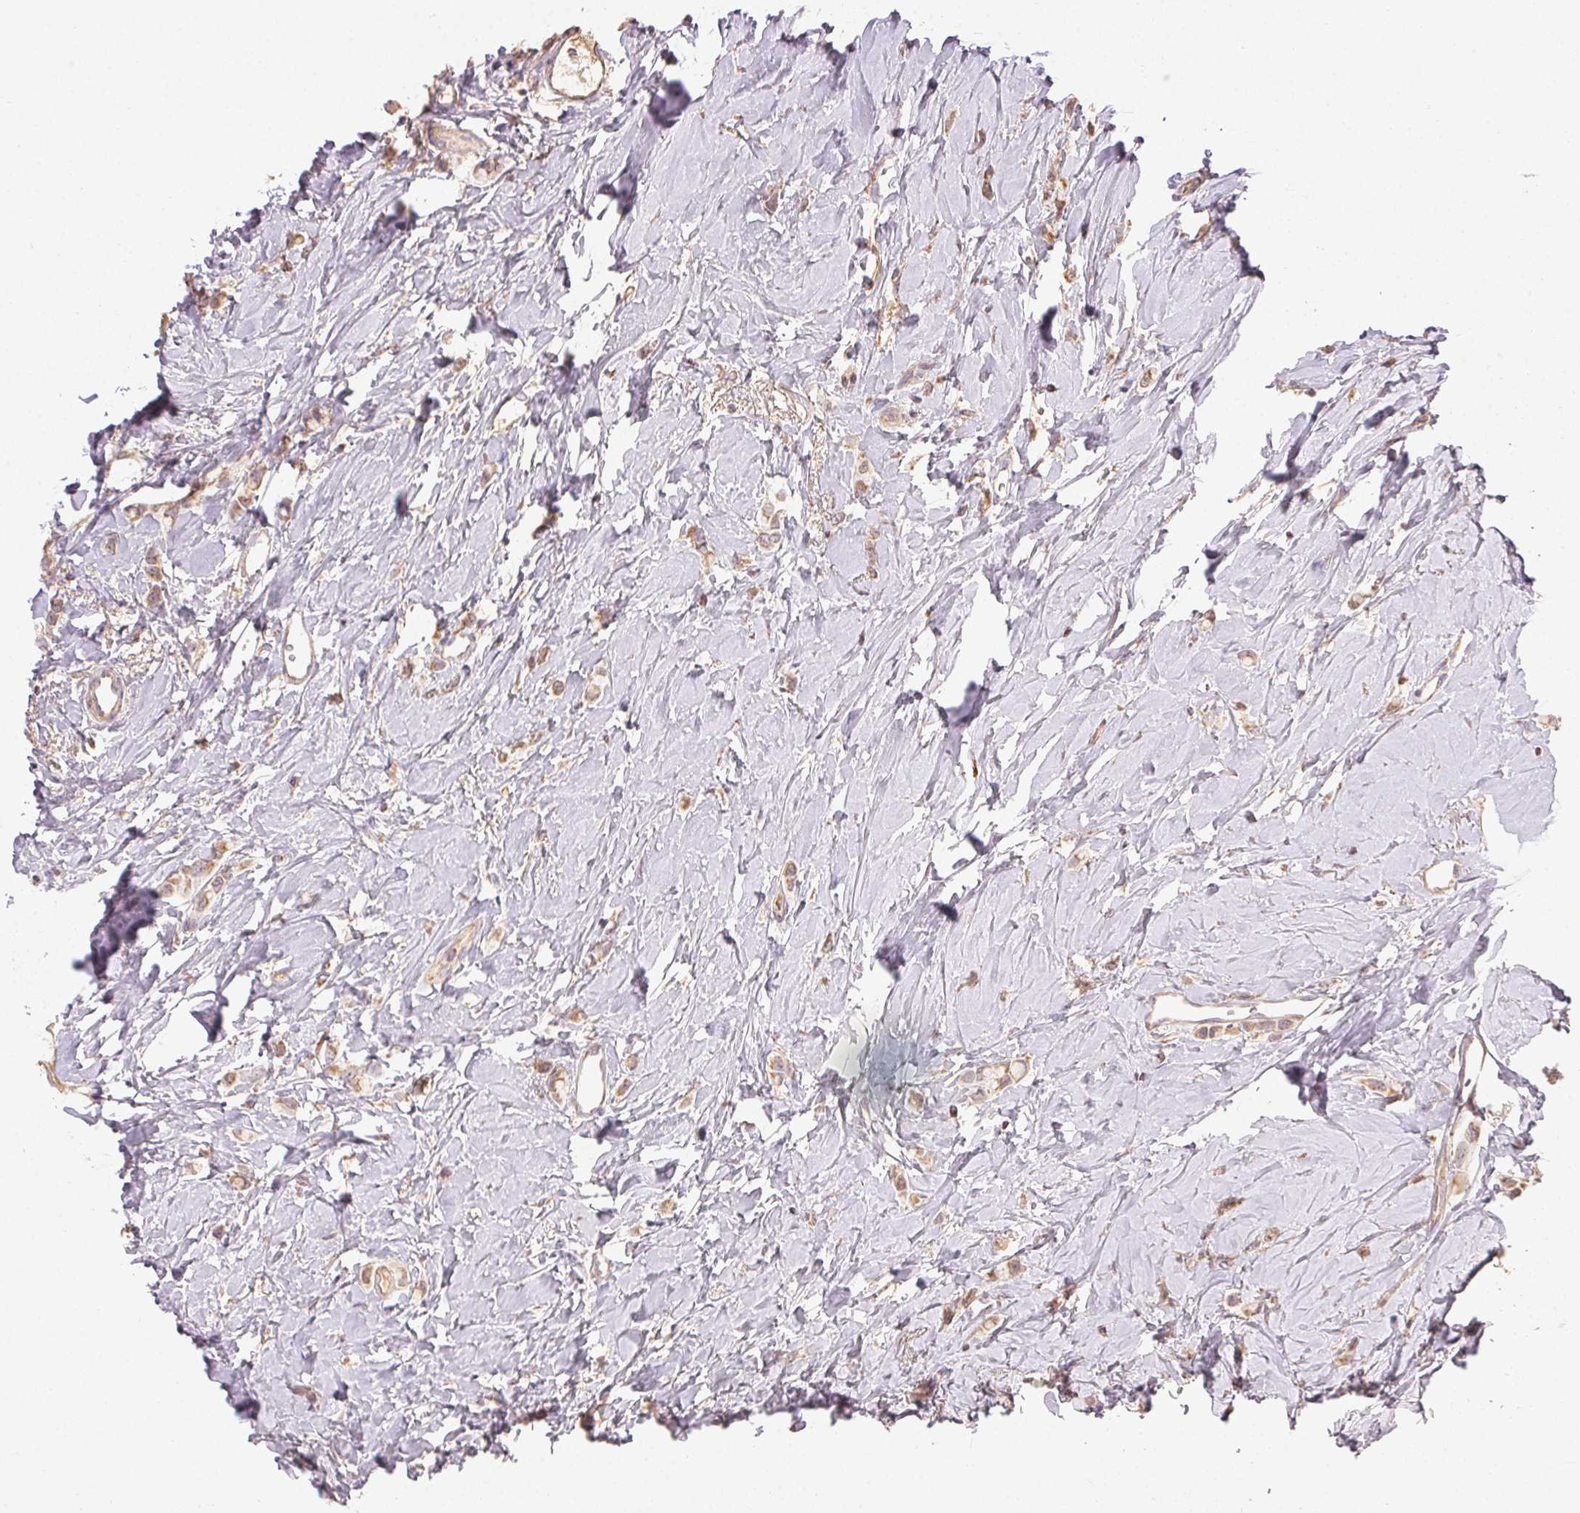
{"staining": {"intensity": "weak", "quantity": ">75%", "location": "cytoplasmic/membranous"}, "tissue": "breast cancer", "cell_type": "Tumor cells", "image_type": "cancer", "snomed": [{"axis": "morphology", "description": "Lobular carcinoma"}, {"axis": "topography", "description": "Breast"}], "caption": "Immunohistochemistry micrograph of neoplastic tissue: human breast cancer (lobular carcinoma) stained using IHC shows low levels of weak protein expression localized specifically in the cytoplasmic/membranous of tumor cells, appearing as a cytoplasmic/membranous brown color.", "gene": "CLASP1", "patient": {"sex": "female", "age": 66}}